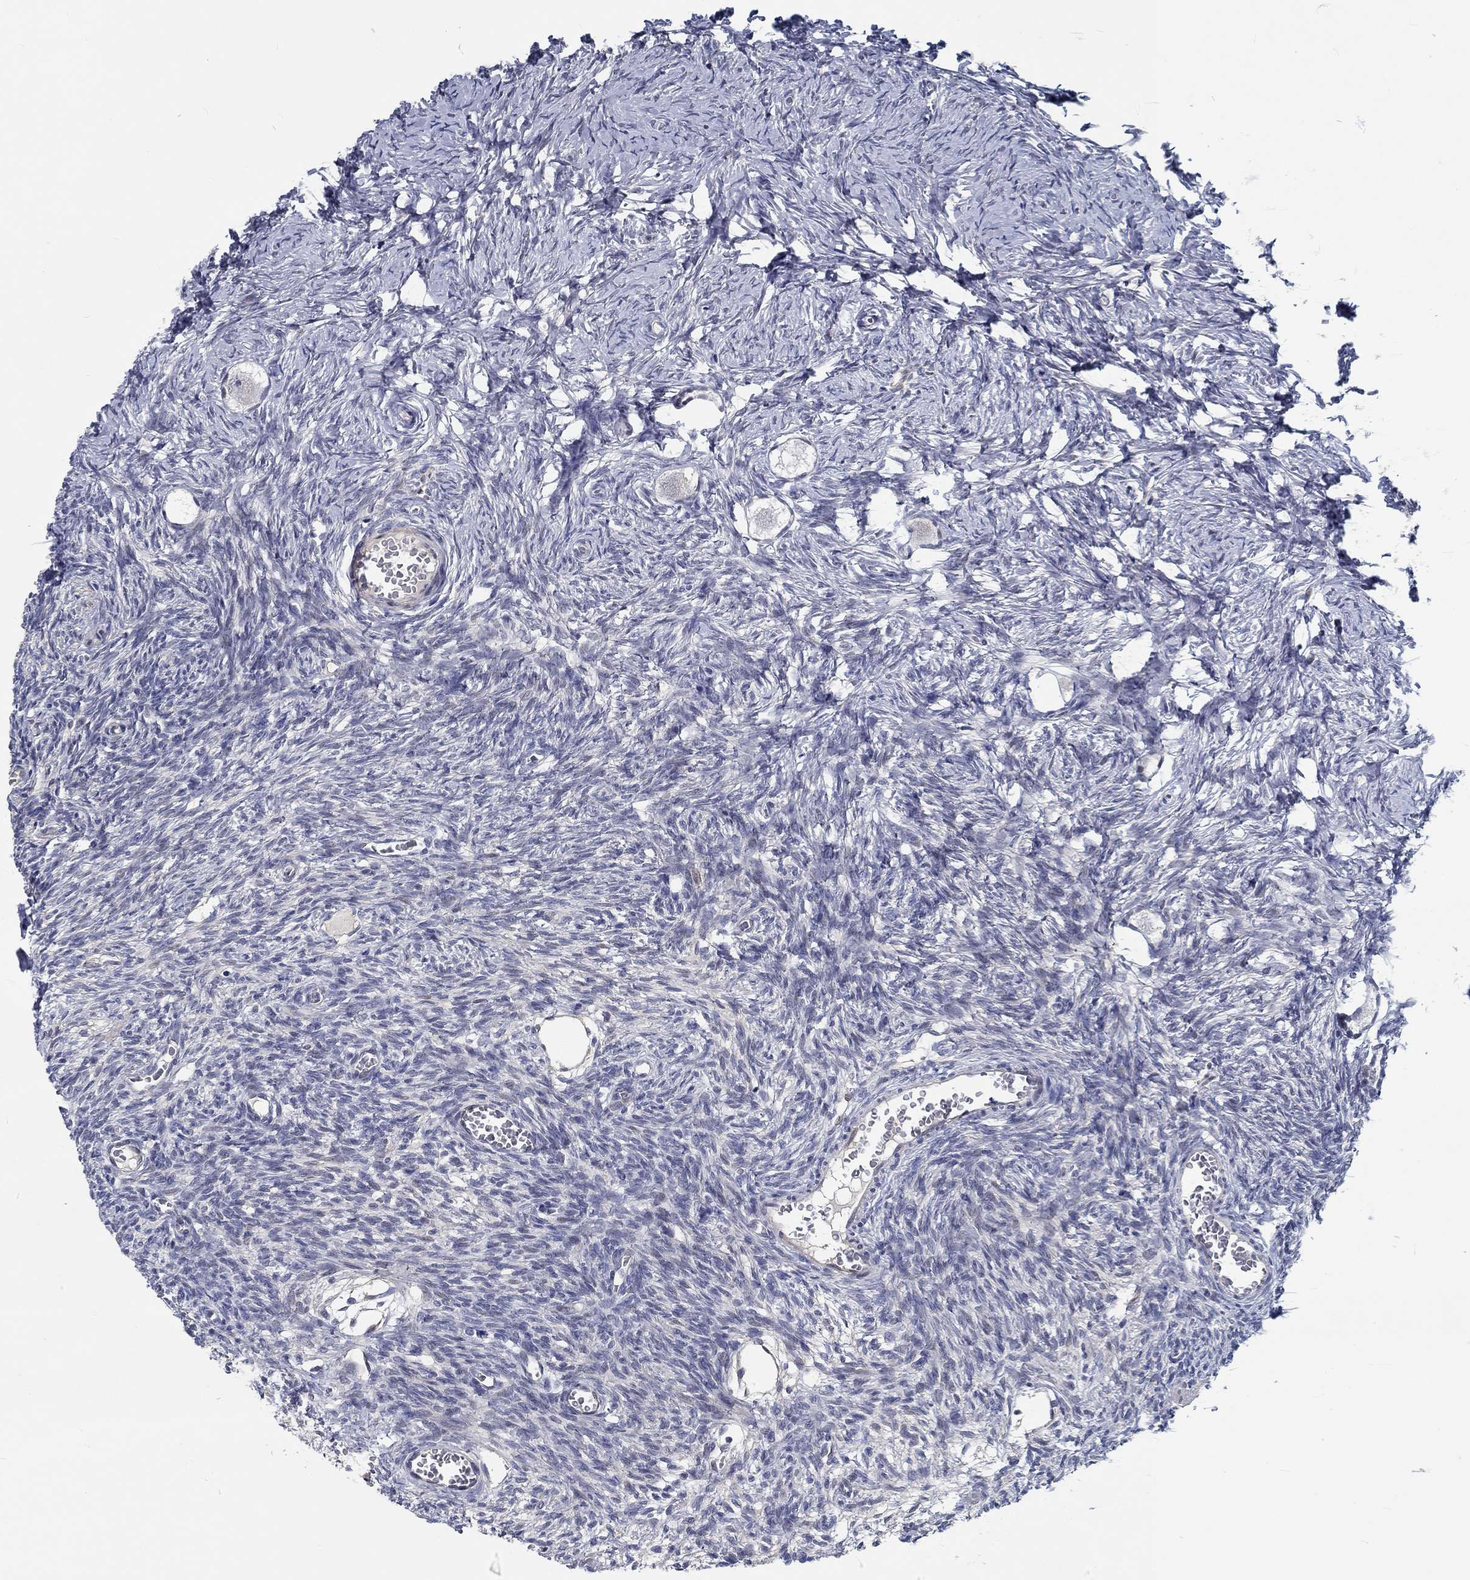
{"staining": {"intensity": "negative", "quantity": "none", "location": "none"}, "tissue": "ovary", "cell_type": "Follicle cells", "image_type": "normal", "snomed": [{"axis": "morphology", "description": "Normal tissue, NOS"}, {"axis": "topography", "description": "Ovary"}], "caption": "Follicle cells are negative for protein expression in unremarkable human ovary. The staining was performed using DAB to visualize the protein expression in brown, while the nuclei were stained in blue with hematoxylin (Magnification: 20x).", "gene": "MYBPC1", "patient": {"sex": "female", "age": 27}}